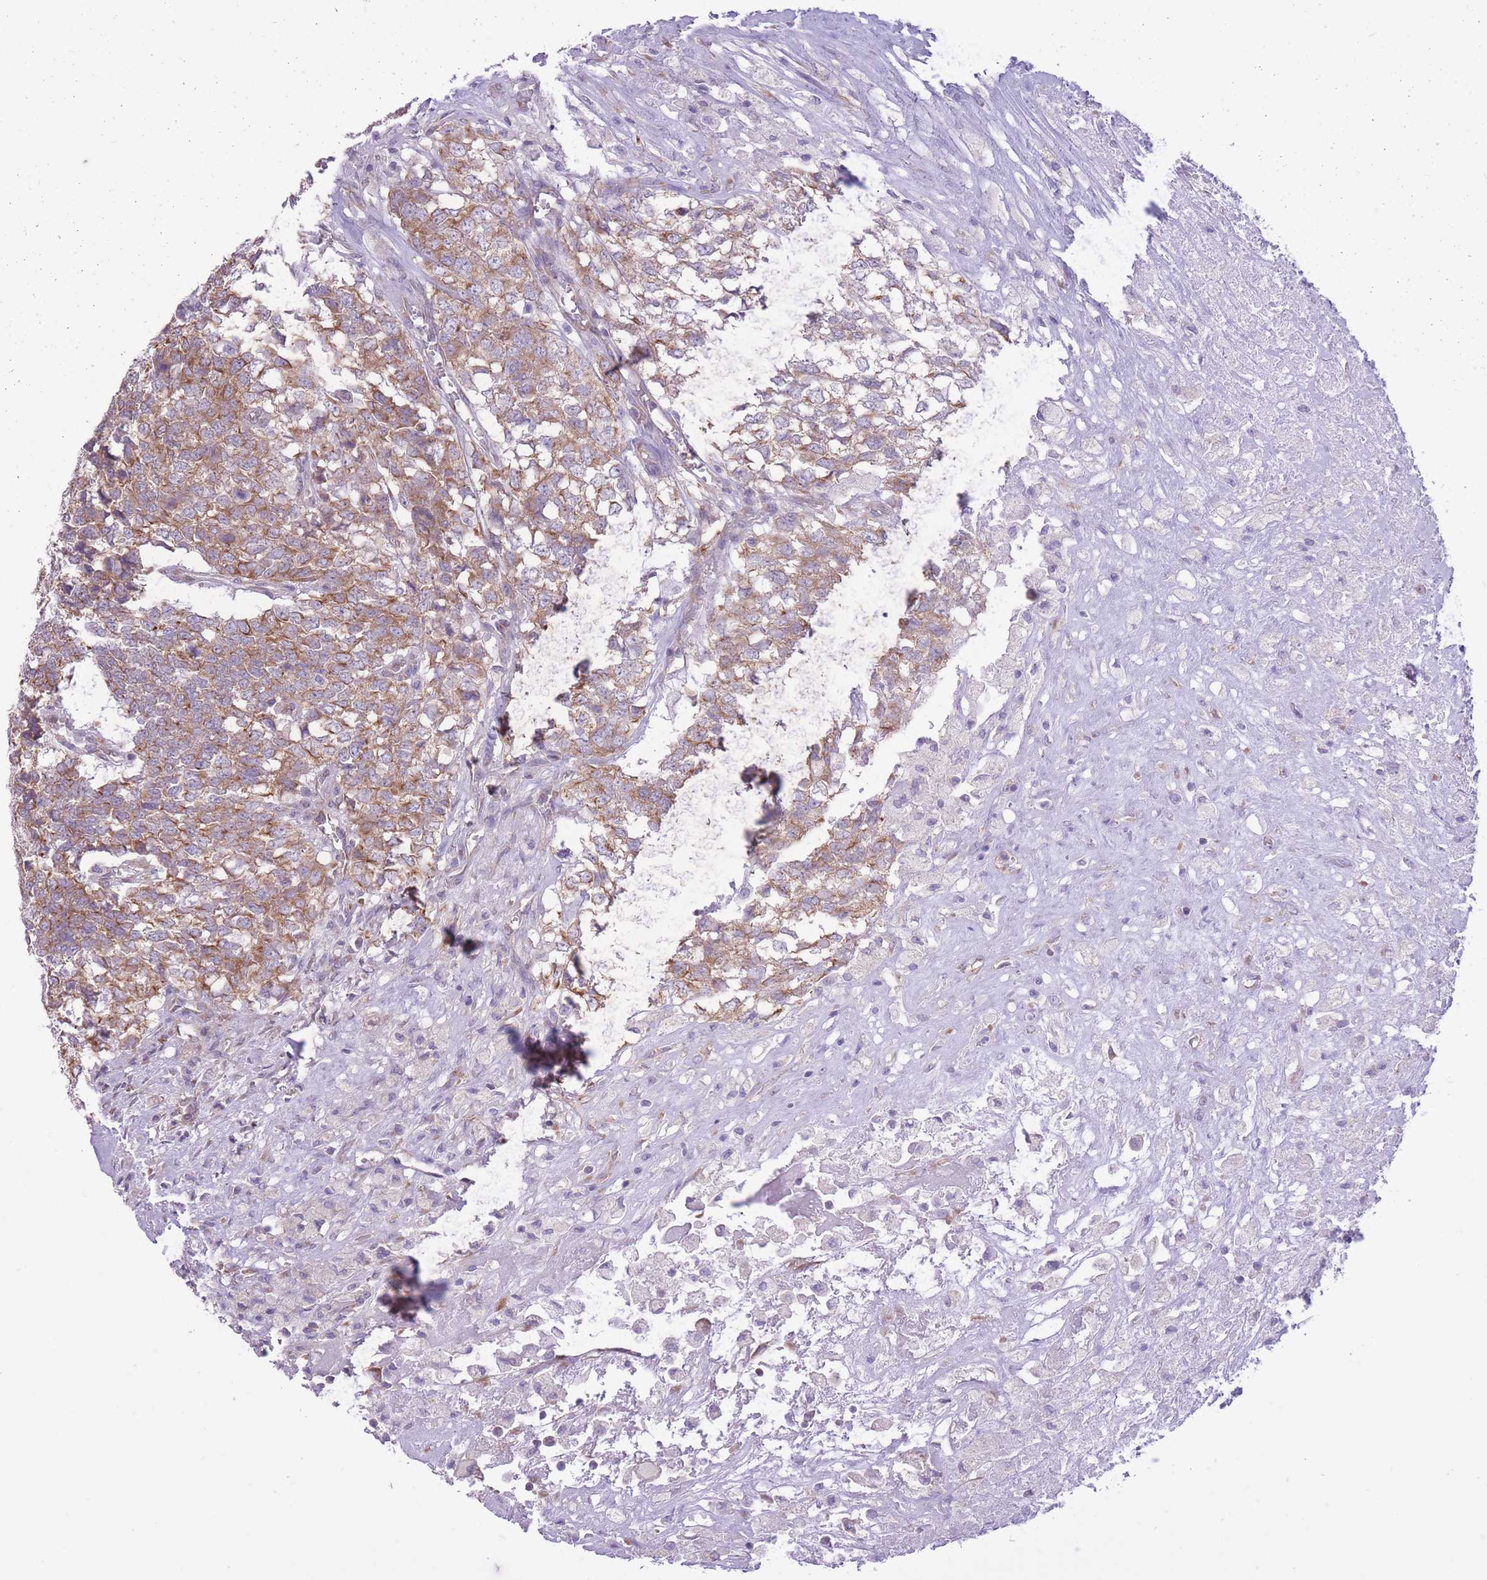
{"staining": {"intensity": "moderate", "quantity": ">75%", "location": "cytoplasmic/membranous"}, "tissue": "testis cancer", "cell_type": "Tumor cells", "image_type": "cancer", "snomed": [{"axis": "morphology", "description": "Carcinoma, Embryonal, NOS"}, {"axis": "topography", "description": "Testis"}], "caption": "Approximately >75% of tumor cells in testis cancer (embryonal carcinoma) demonstrate moderate cytoplasmic/membranous protein positivity as visualized by brown immunohistochemical staining.", "gene": "ZNF501", "patient": {"sex": "male", "age": 23}}